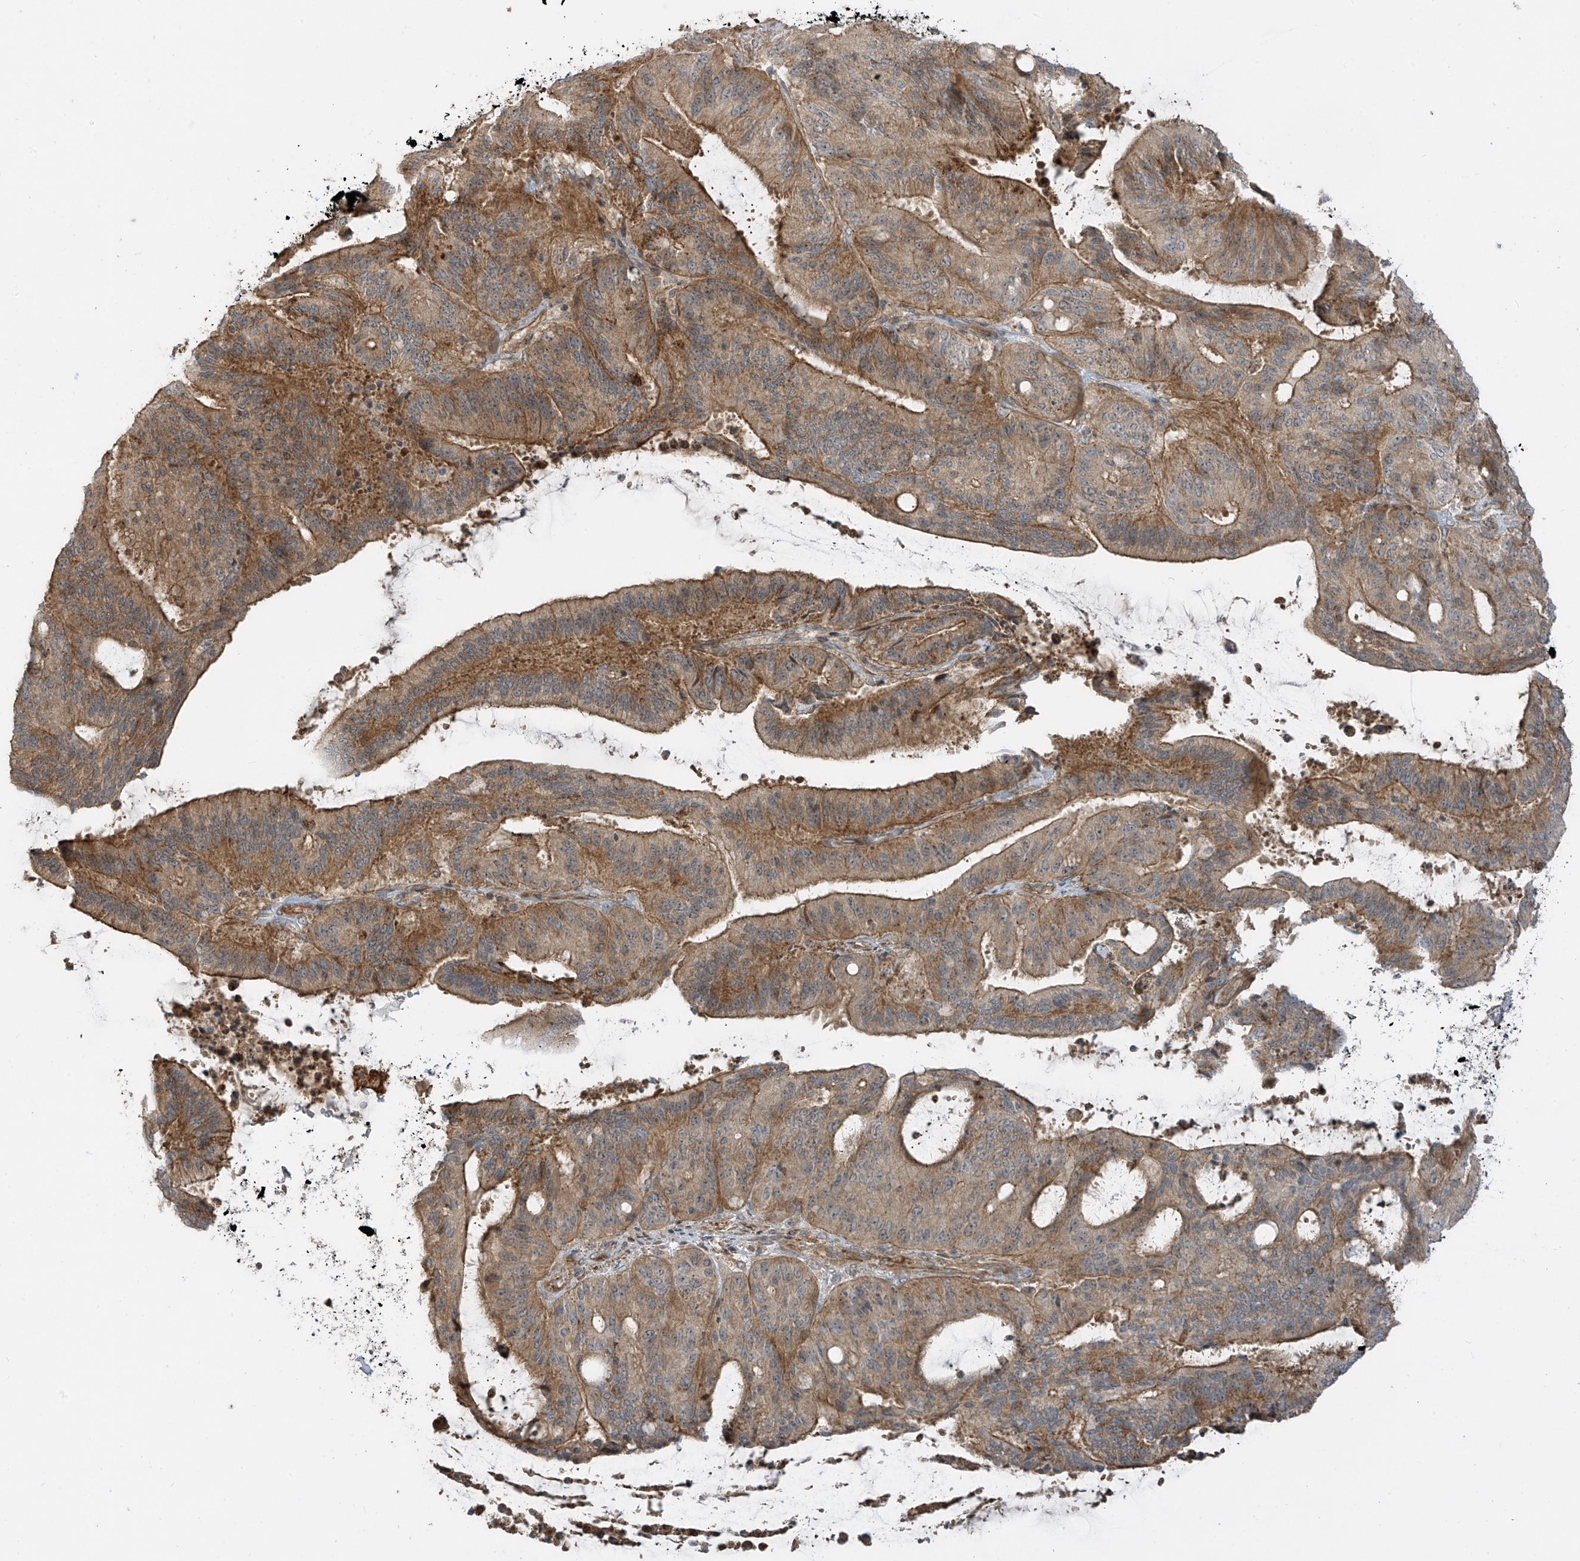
{"staining": {"intensity": "moderate", "quantity": ">75%", "location": "cytoplasmic/membranous"}, "tissue": "liver cancer", "cell_type": "Tumor cells", "image_type": "cancer", "snomed": [{"axis": "morphology", "description": "Normal tissue, NOS"}, {"axis": "morphology", "description": "Cholangiocarcinoma"}, {"axis": "topography", "description": "Liver"}, {"axis": "topography", "description": "Peripheral nerve tissue"}], "caption": "The micrograph exhibits immunohistochemical staining of liver cancer (cholangiocarcinoma). There is moderate cytoplasmic/membranous staining is seen in about >75% of tumor cells. The staining was performed using DAB to visualize the protein expression in brown, while the nuclei were stained in blue with hematoxylin (Magnification: 20x).", "gene": "ENTR1", "patient": {"sex": "female", "age": 73}}